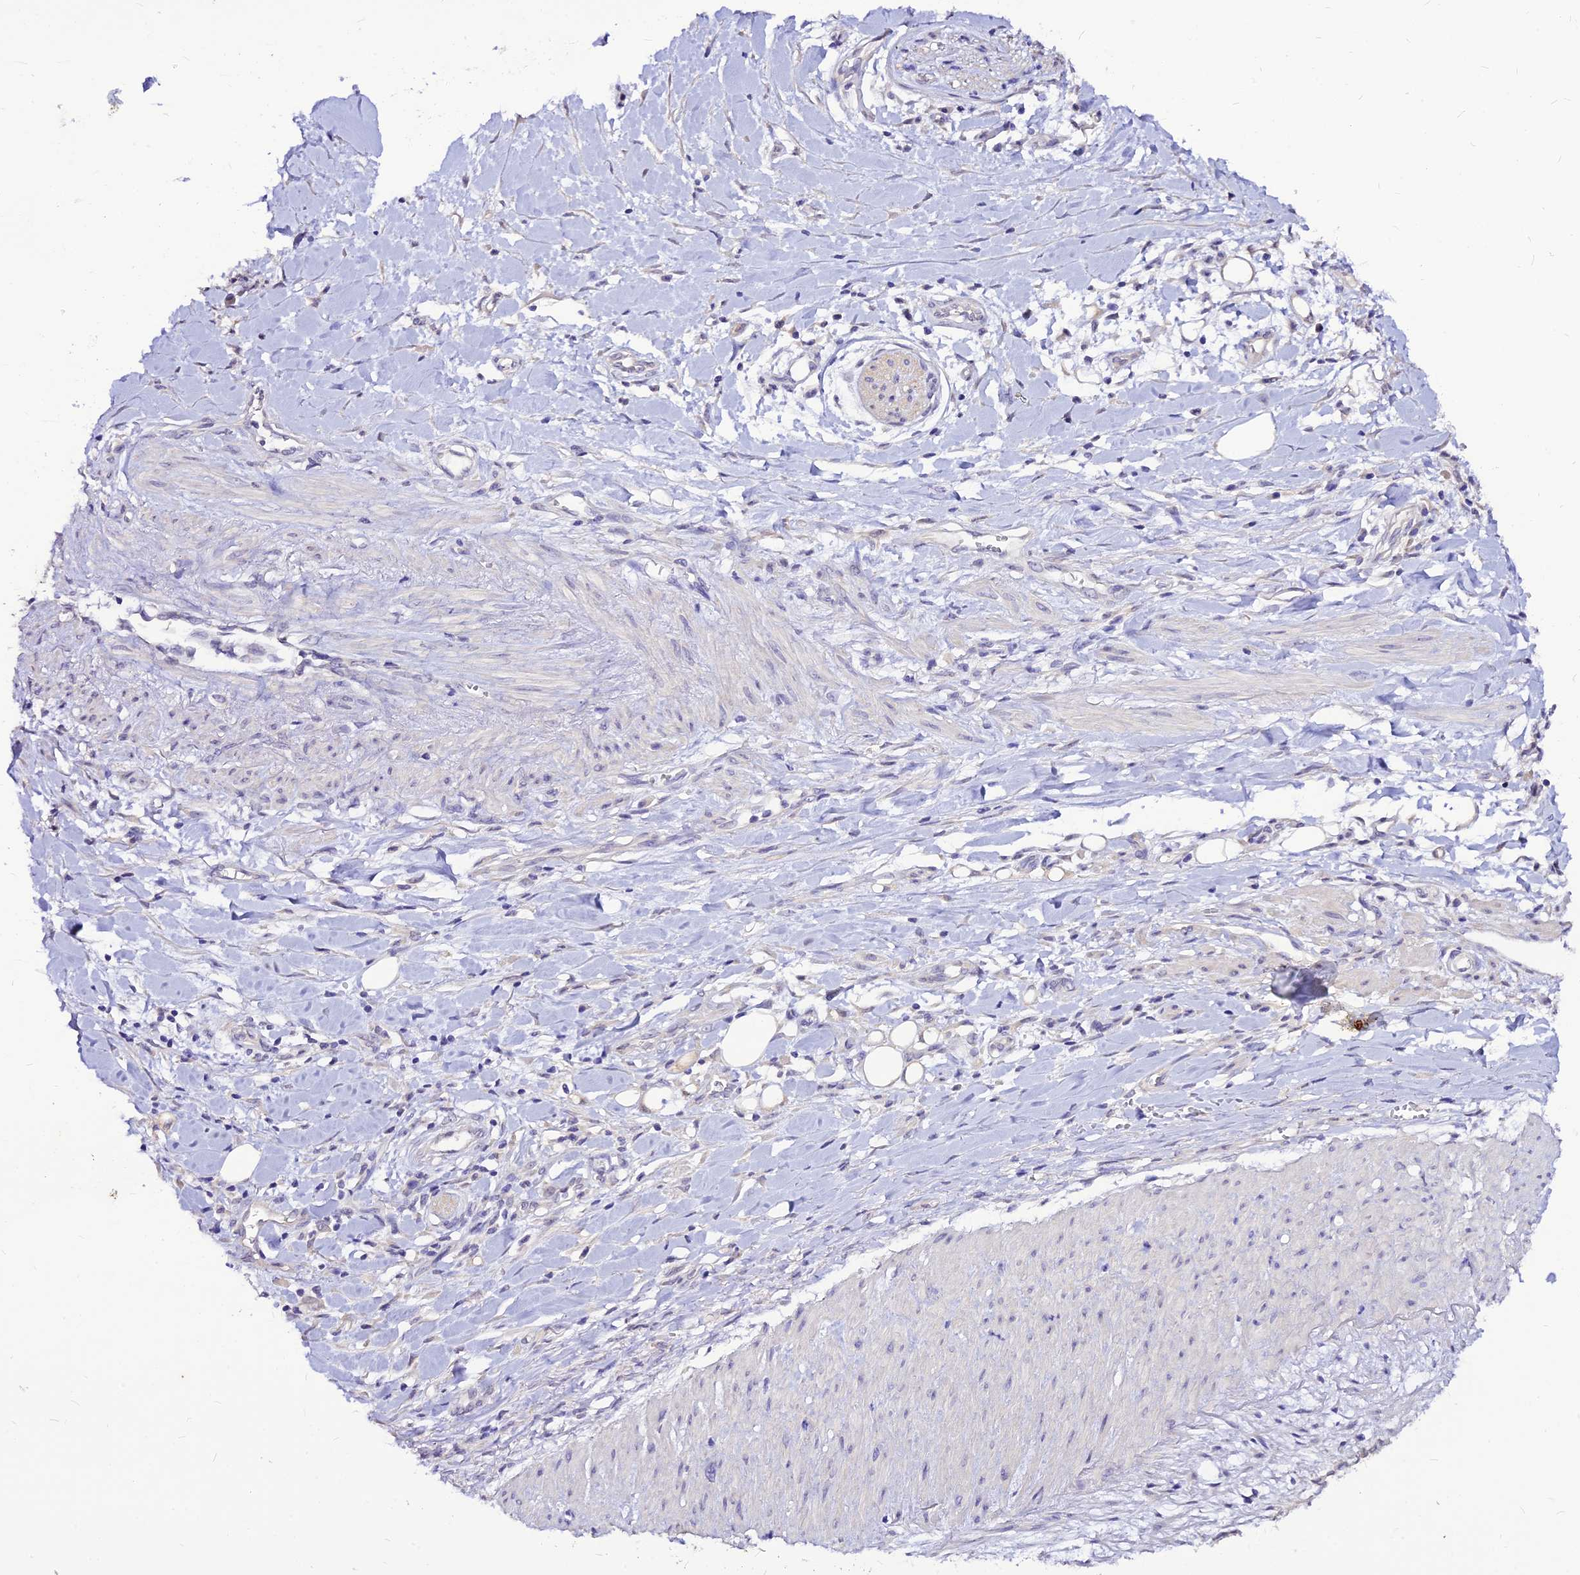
{"staining": {"intensity": "negative", "quantity": "none", "location": "none"}, "tissue": "stomach cancer", "cell_type": "Tumor cells", "image_type": "cancer", "snomed": [{"axis": "morphology", "description": "Normal tissue, NOS"}, {"axis": "morphology", "description": "Adenocarcinoma, NOS"}, {"axis": "topography", "description": "Stomach"}], "caption": "Immunohistochemistry histopathology image of neoplastic tissue: stomach cancer stained with DAB reveals no significant protein positivity in tumor cells. (Stains: DAB immunohistochemistry with hematoxylin counter stain, Microscopy: brightfield microscopy at high magnification).", "gene": "CZIB", "patient": {"sex": "female", "age": 64}}